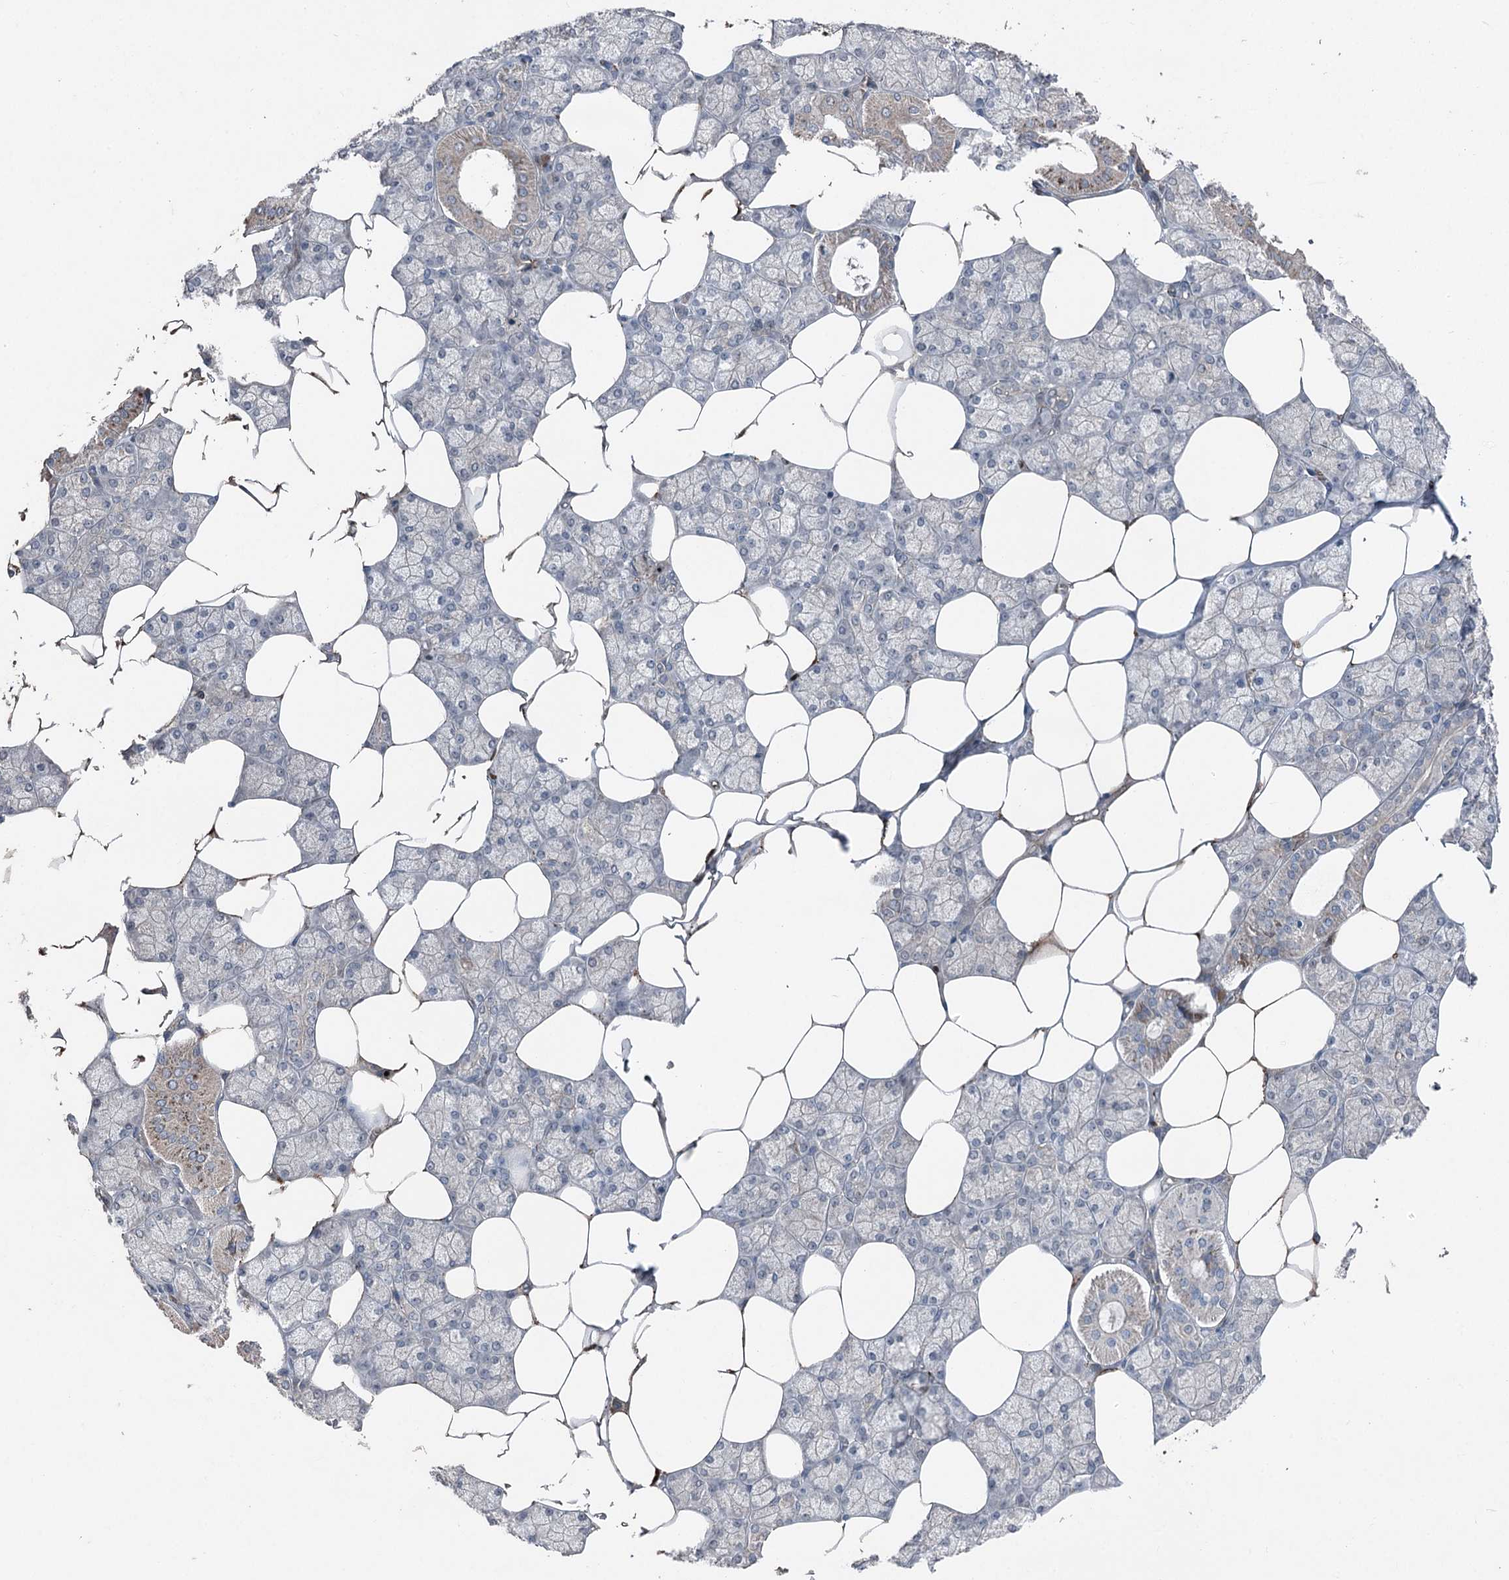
{"staining": {"intensity": "moderate", "quantity": "<25%", "location": "cytoplasmic/membranous"}, "tissue": "salivary gland", "cell_type": "Glandular cells", "image_type": "normal", "snomed": [{"axis": "morphology", "description": "Normal tissue, NOS"}, {"axis": "topography", "description": "Salivary gland"}], "caption": "Glandular cells demonstrate moderate cytoplasmic/membranous positivity in approximately <25% of cells in unremarkable salivary gland. The protein of interest is shown in brown color, while the nuclei are stained blue.", "gene": "MAPK8IP2", "patient": {"sex": "male", "age": 62}}